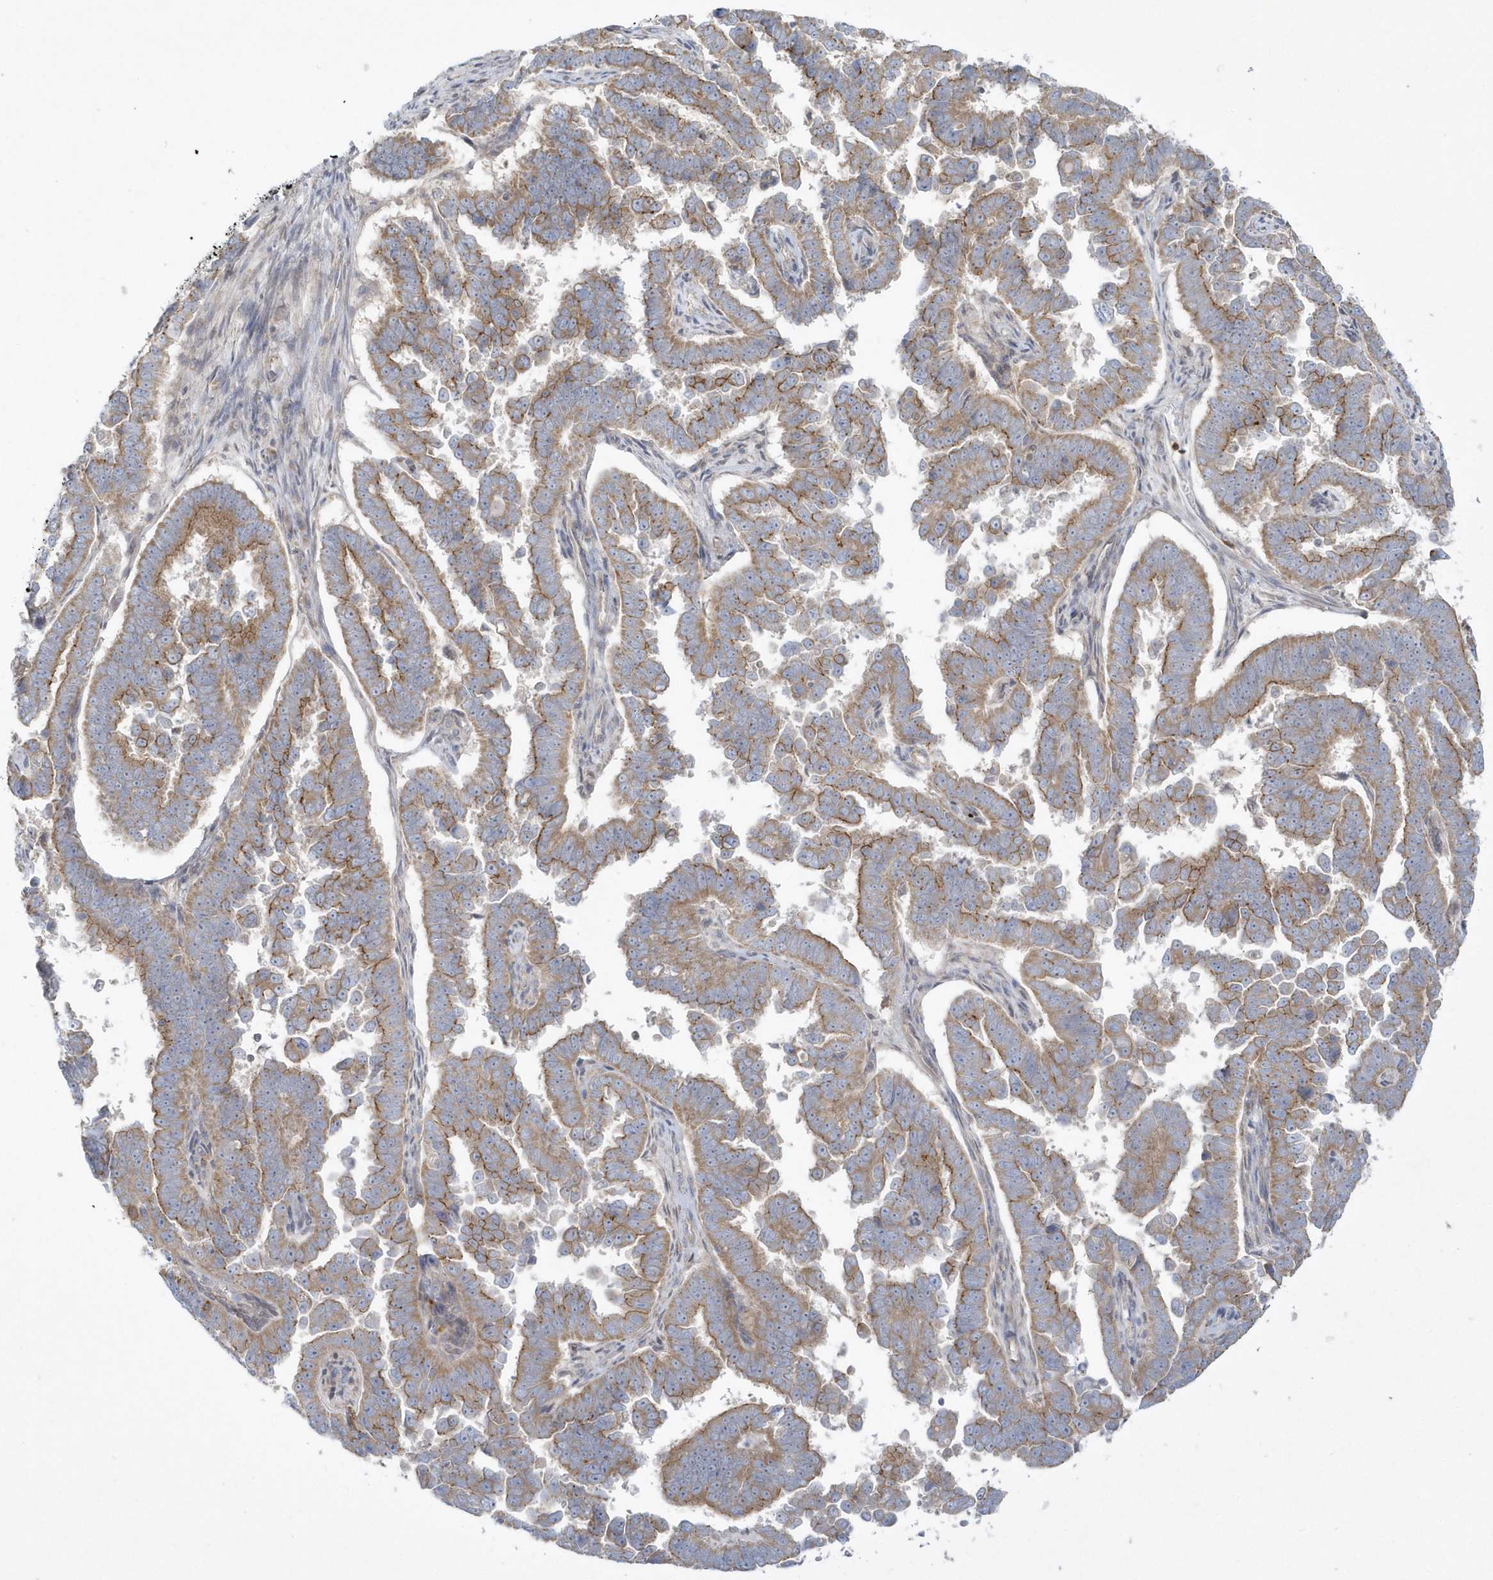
{"staining": {"intensity": "moderate", "quantity": ">75%", "location": "cytoplasmic/membranous"}, "tissue": "endometrial cancer", "cell_type": "Tumor cells", "image_type": "cancer", "snomed": [{"axis": "morphology", "description": "Adenocarcinoma, NOS"}, {"axis": "topography", "description": "Endometrium"}], "caption": "Human endometrial cancer (adenocarcinoma) stained for a protein (brown) displays moderate cytoplasmic/membranous positive positivity in approximately >75% of tumor cells.", "gene": "DNAJC18", "patient": {"sex": "female", "age": 75}}